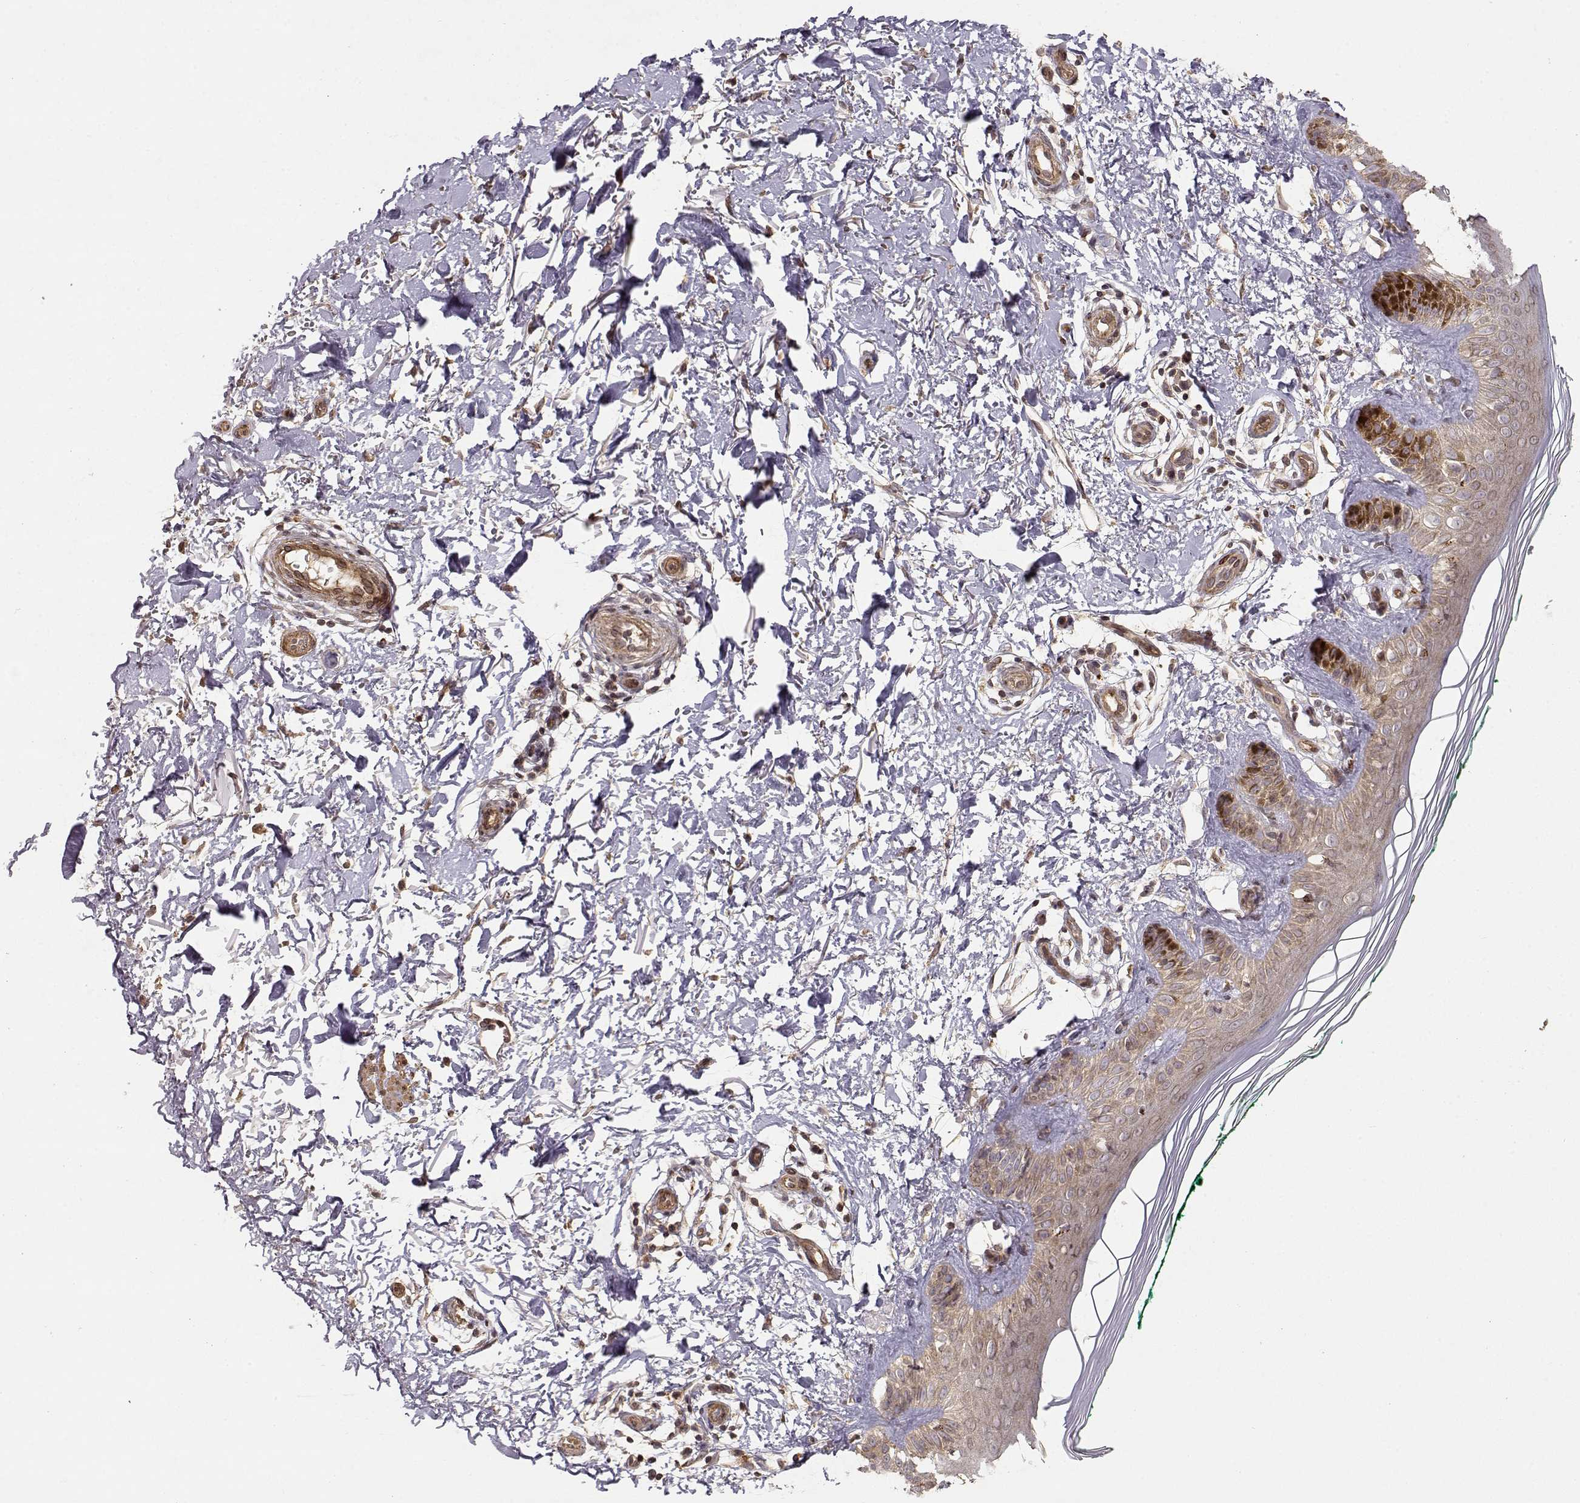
{"staining": {"intensity": "weak", "quantity": "25%-75%", "location": "cytoplasmic/membranous"}, "tissue": "skin", "cell_type": "Fibroblasts", "image_type": "normal", "snomed": [{"axis": "morphology", "description": "Normal tissue, NOS"}, {"axis": "morphology", "description": "Inflammation, NOS"}, {"axis": "morphology", "description": "Fibrosis, NOS"}, {"axis": "topography", "description": "Skin"}], "caption": "About 25%-75% of fibroblasts in unremarkable human skin show weak cytoplasmic/membranous protein staining as visualized by brown immunohistochemical staining.", "gene": "PICK1", "patient": {"sex": "male", "age": 71}}